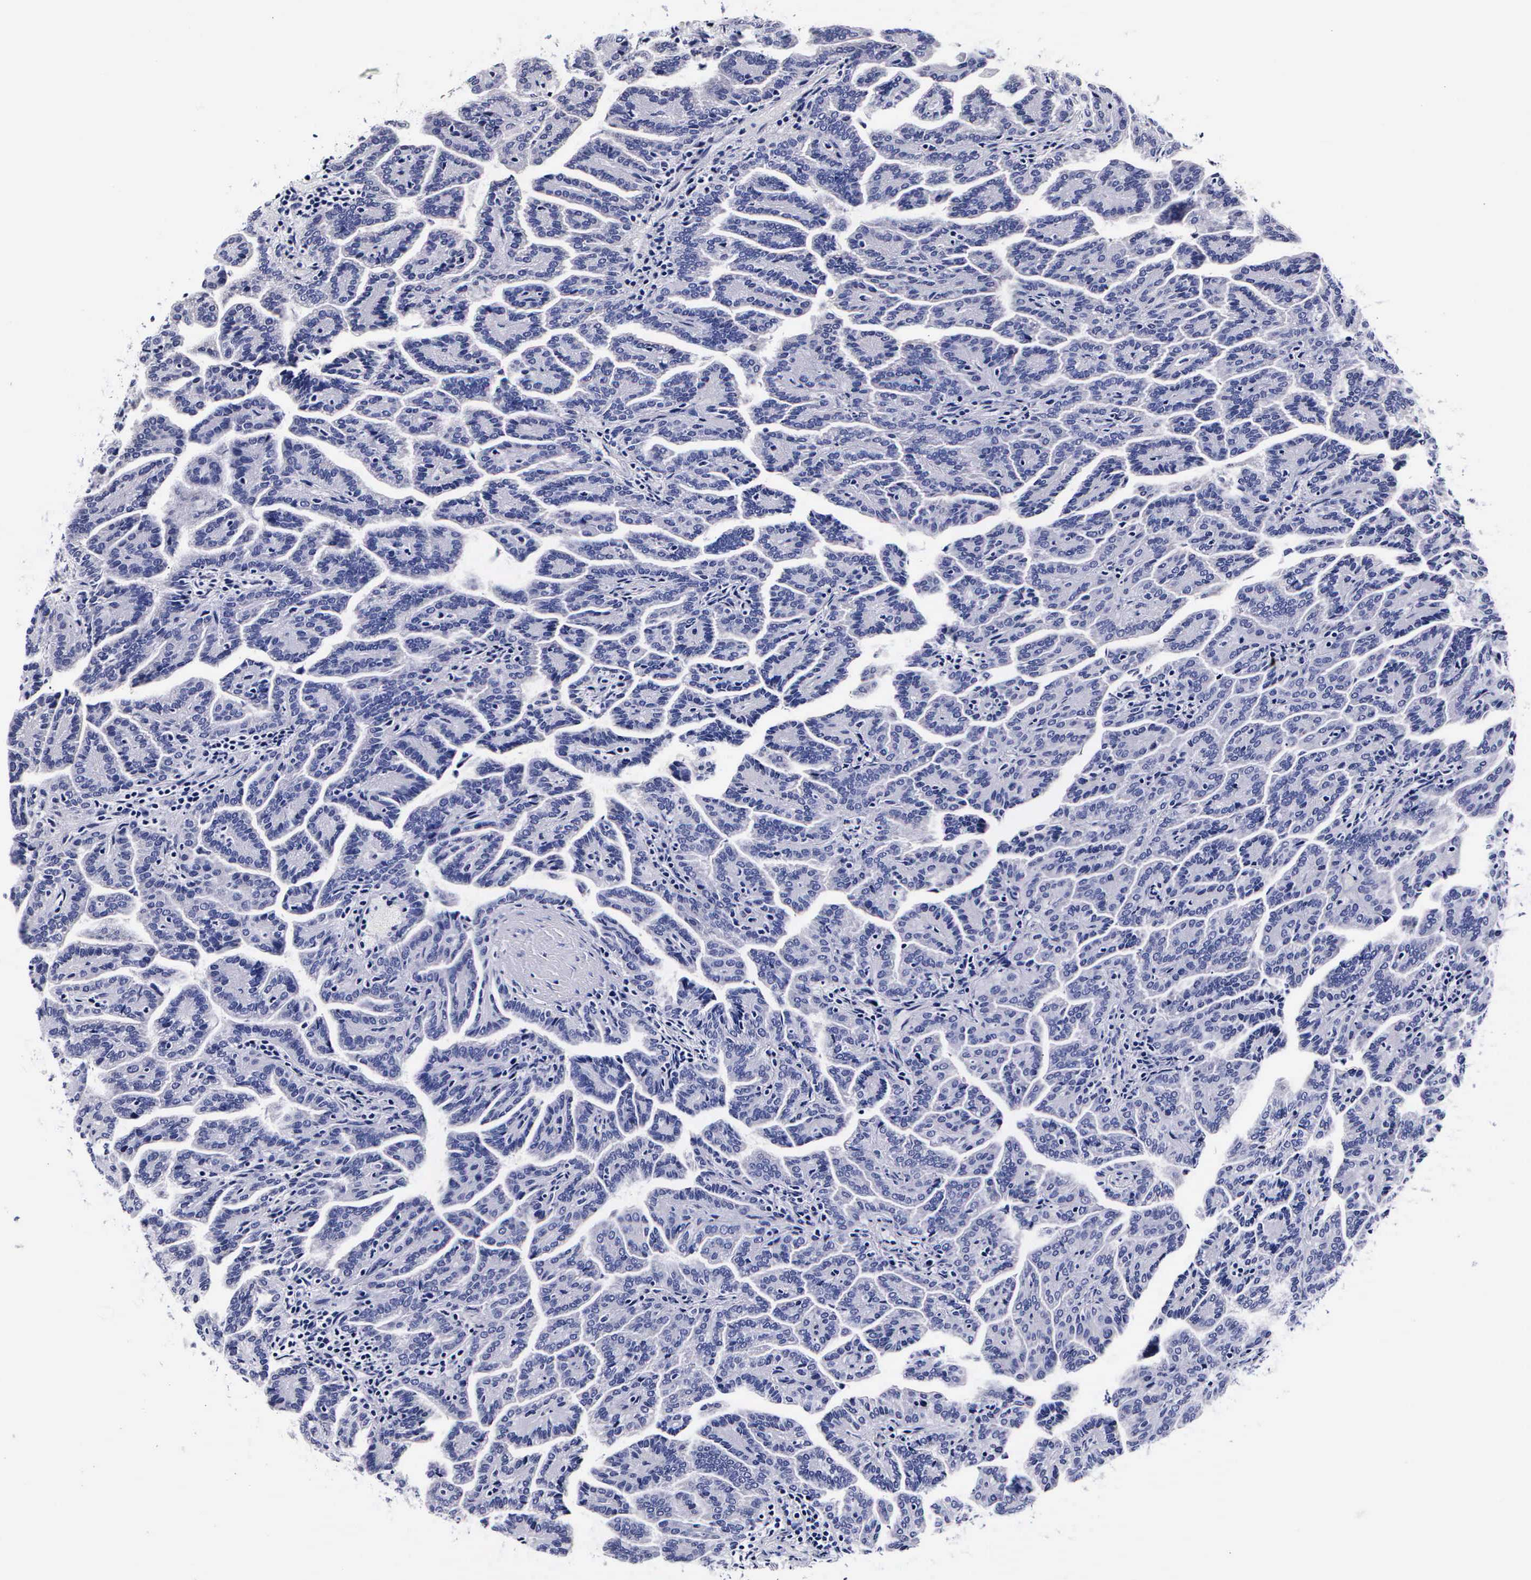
{"staining": {"intensity": "negative", "quantity": "none", "location": "none"}, "tissue": "renal cancer", "cell_type": "Tumor cells", "image_type": "cancer", "snomed": [{"axis": "morphology", "description": "Adenocarcinoma, NOS"}, {"axis": "topography", "description": "Kidney"}], "caption": "Photomicrograph shows no protein positivity in tumor cells of adenocarcinoma (renal) tissue. The staining was performed using DAB (3,3'-diaminobenzidine) to visualize the protein expression in brown, while the nuclei were stained in blue with hematoxylin (Magnification: 20x).", "gene": "RNASE6", "patient": {"sex": "male", "age": 61}}